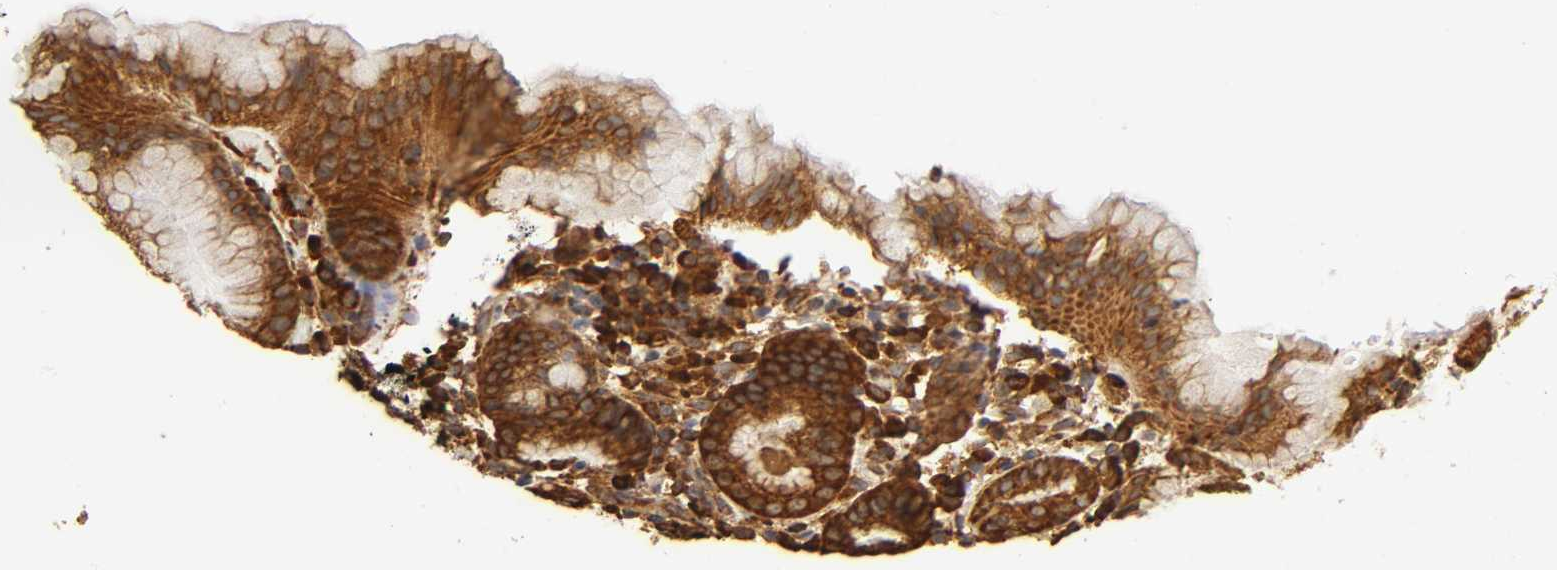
{"staining": {"intensity": "strong", "quantity": ">75%", "location": "cytoplasmic/membranous"}, "tissue": "stomach", "cell_type": "Glandular cells", "image_type": "normal", "snomed": [{"axis": "morphology", "description": "Normal tissue, NOS"}, {"axis": "topography", "description": "Stomach"}, {"axis": "topography", "description": "Stomach, lower"}], "caption": "Stomach stained with a brown dye displays strong cytoplasmic/membranous positive positivity in about >75% of glandular cells.", "gene": "RPL14", "patient": {"sex": "female", "age": 75}}